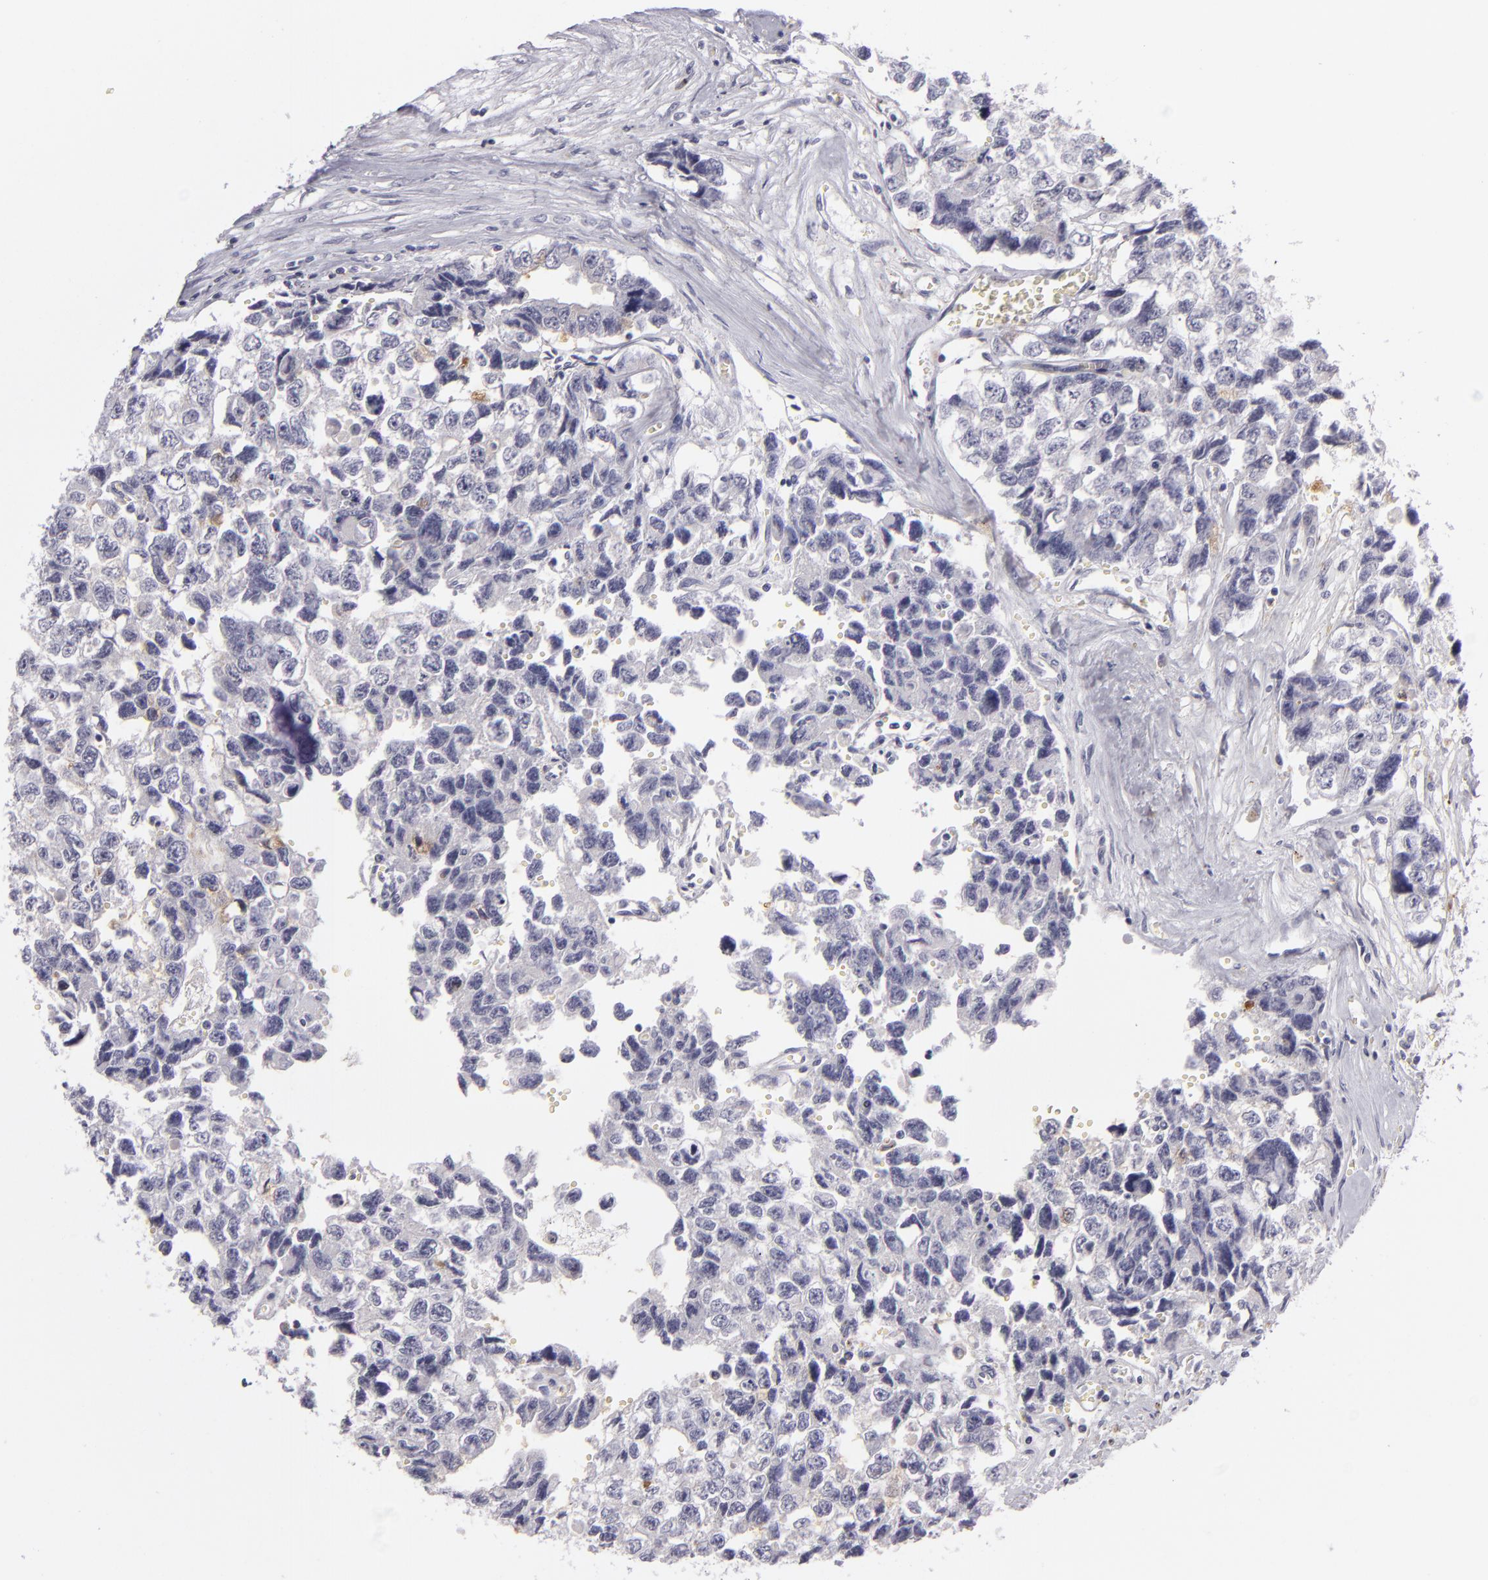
{"staining": {"intensity": "negative", "quantity": "none", "location": "none"}, "tissue": "testis cancer", "cell_type": "Tumor cells", "image_type": "cancer", "snomed": [{"axis": "morphology", "description": "Carcinoma, Embryonal, NOS"}, {"axis": "topography", "description": "Testis"}], "caption": "DAB (3,3'-diaminobenzidine) immunohistochemical staining of human testis embryonal carcinoma displays no significant staining in tumor cells.", "gene": "TNNC1", "patient": {"sex": "male", "age": 31}}